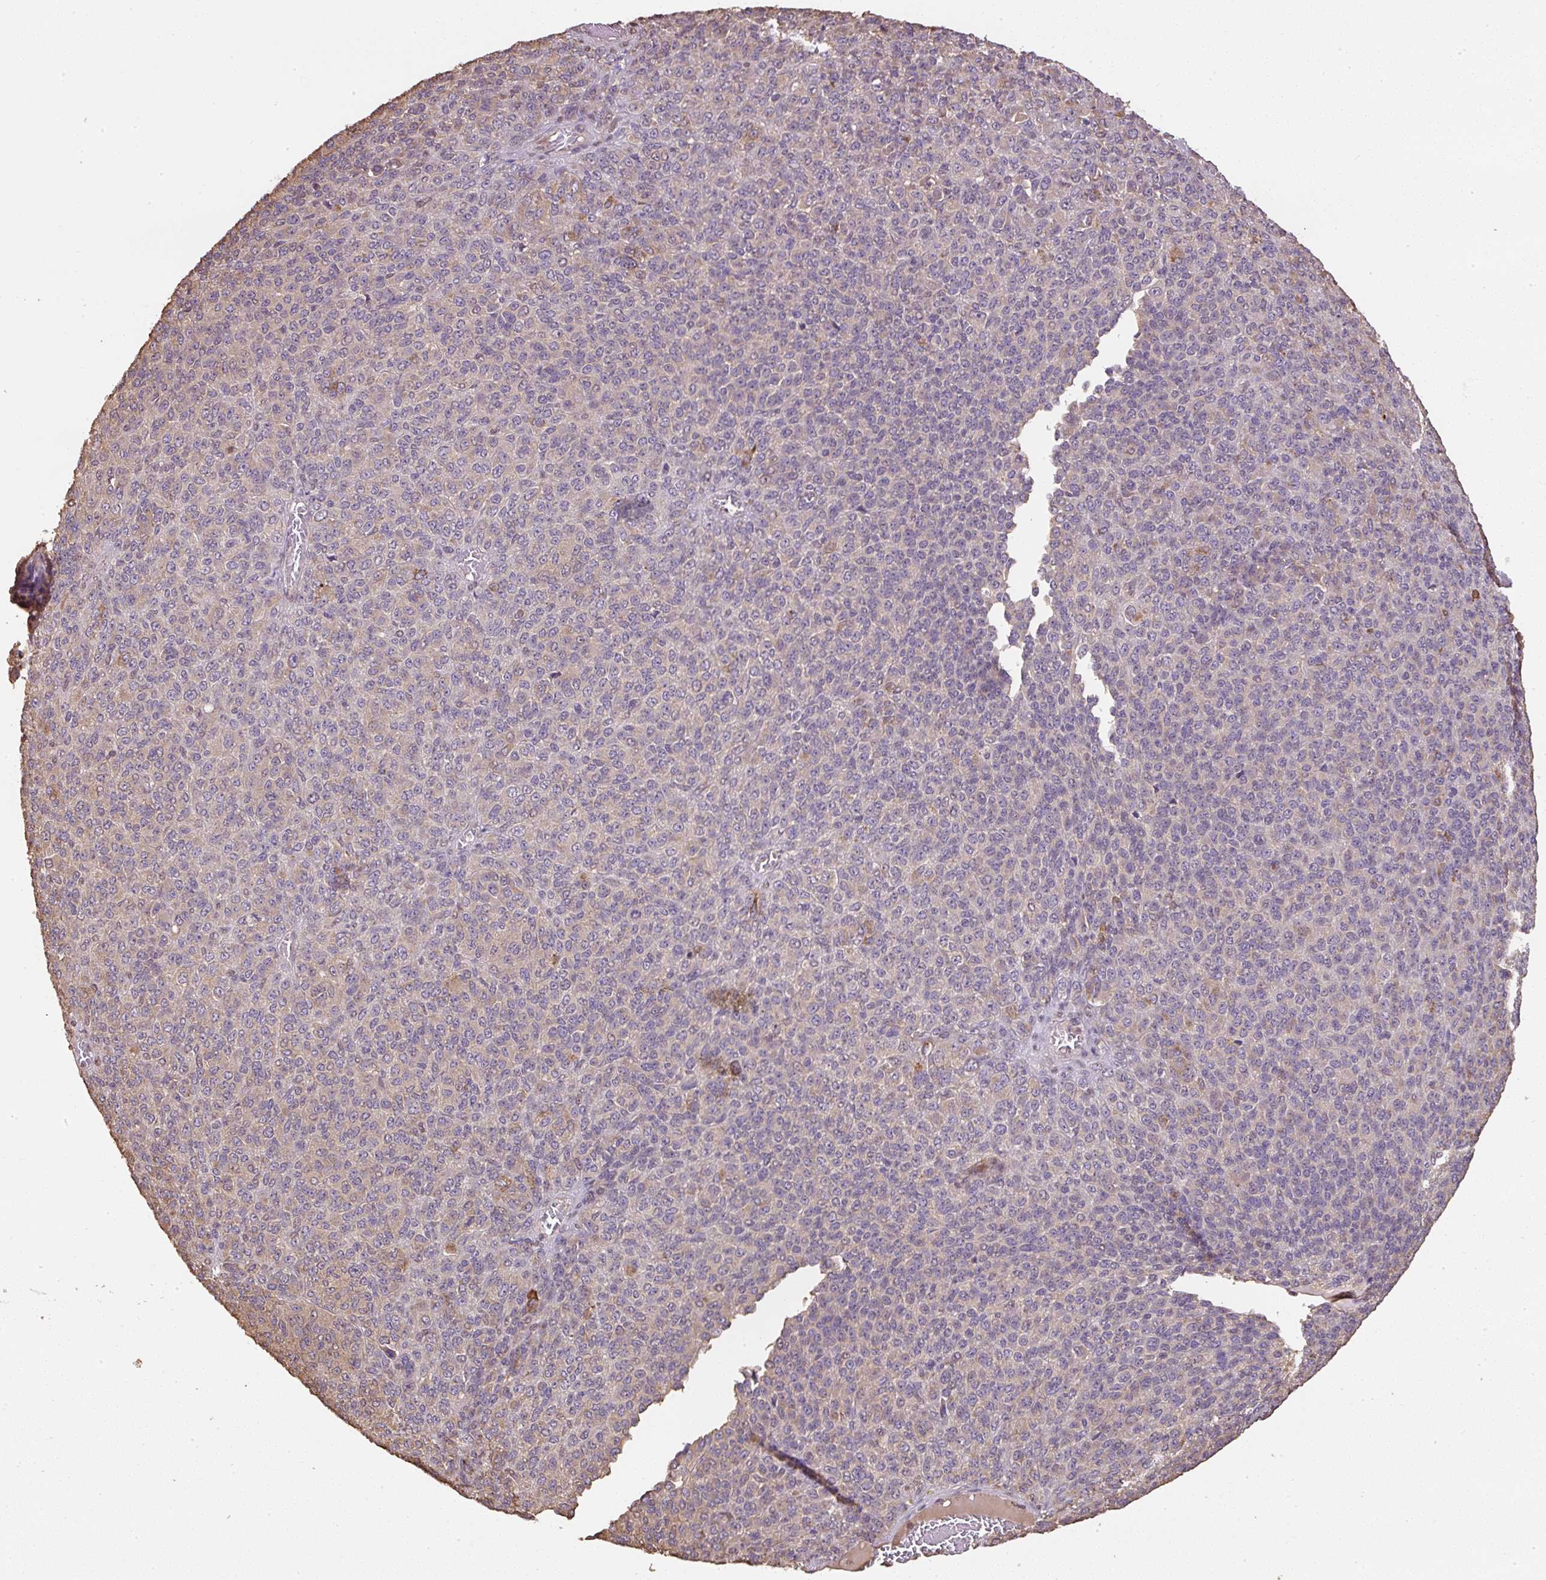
{"staining": {"intensity": "negative", "quantity": "none", "location": "none"}, "tissue": "melanoma", "cell_type": "Tumor cells", "image_type": "cancer", "snomed": [{"axis": "morphology", "description": "Malignant melanoma, Metastatic site"}, {"axis": "topography", "description": "Brain"}], "caption": "High magnification brightfield microscopy of malignant melanoma (metastatic site) stained with DAB (brown) and counterstained with hematoxylin (blue): tumor cells show no significant positivity.", "gene": "TMEM170B", "patient": {"sex": "female", "age": 56}}